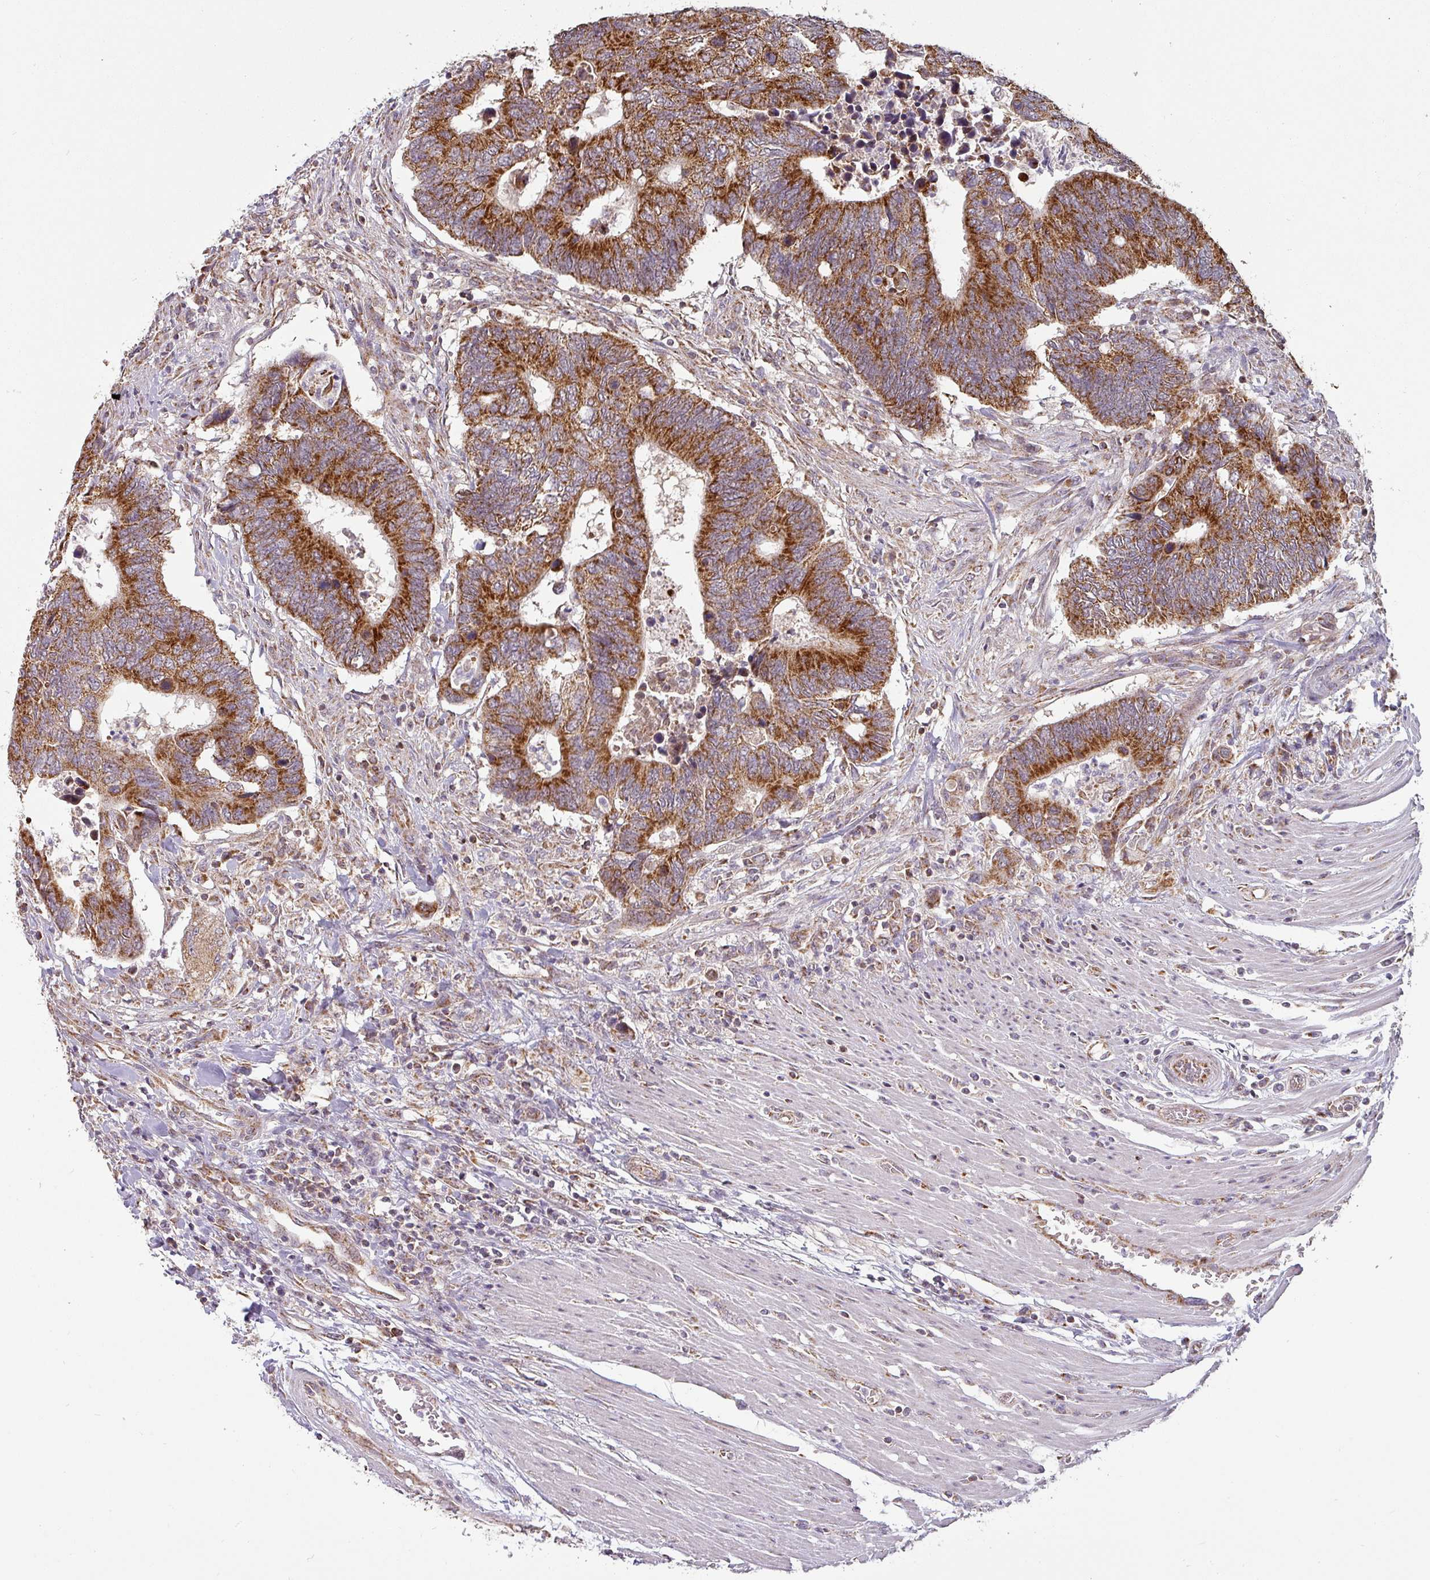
{"staining": {"intensity": "strong", "quantity": ">75%", "location": "cytoplasmic/membranous"}, "tissue": "colorectal cancer", "cell_type": "Tumor cells", "image_type": "cancer", "snomed": [{"axis": "morphology", "description": "Adenocarcinoma, NOS"}, {"axis": "topography", "description": "Colon"}], "caption": "High-power microscopy captured an immunohistochemistry image of colorectal adenocarcinoma, revealing strong cytoplasmic/membranous staining in about >75% of tumor cells. The protein is stained brown, and the nuclei are stained in blue (DAB (3,3'-diaminobenzidine) IHC with brightfield microscopy, high magnification).", "gene": "MRPS16", "patient": {"sex": "male", "age": 87}}